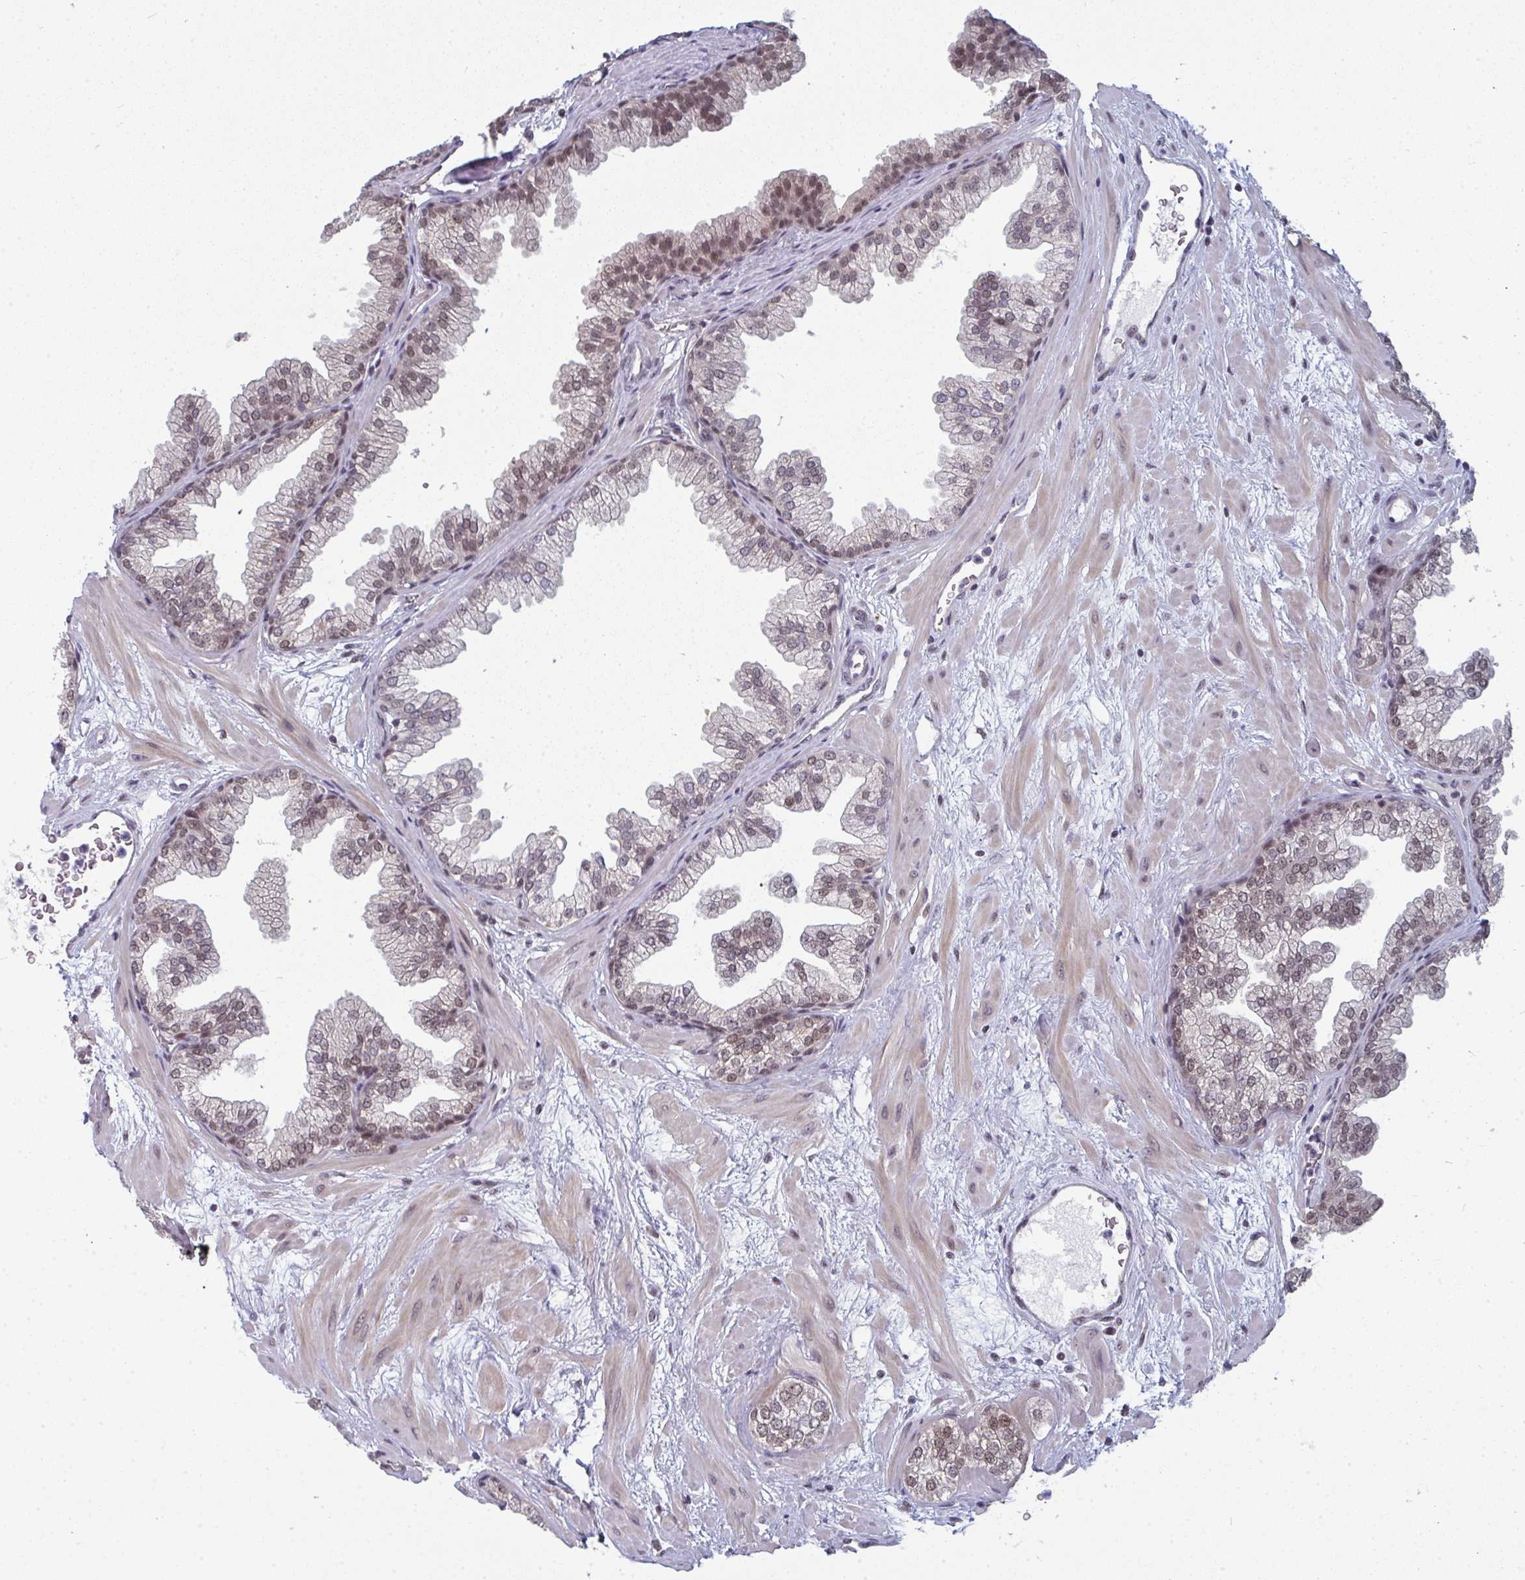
{"staining": {"intensity": "weak", "quantity": ">75%", "location": "nuclear"}, "tissue": "prostate", "cell_type": "Glandular cells", "image_type": "normal", "snomed": [{"axis": "morphology", "description": "Normal tissue, NOS"}, {"axis": "topography", "description": "Prostate"}], "caption": "Prostate stained with immunohistochemistry (IHC) exhibits weak nuclear positivity in about >75% of glandular cells.", "gene": "ATF1", "patient": {"sex": "male", "age": 37}}